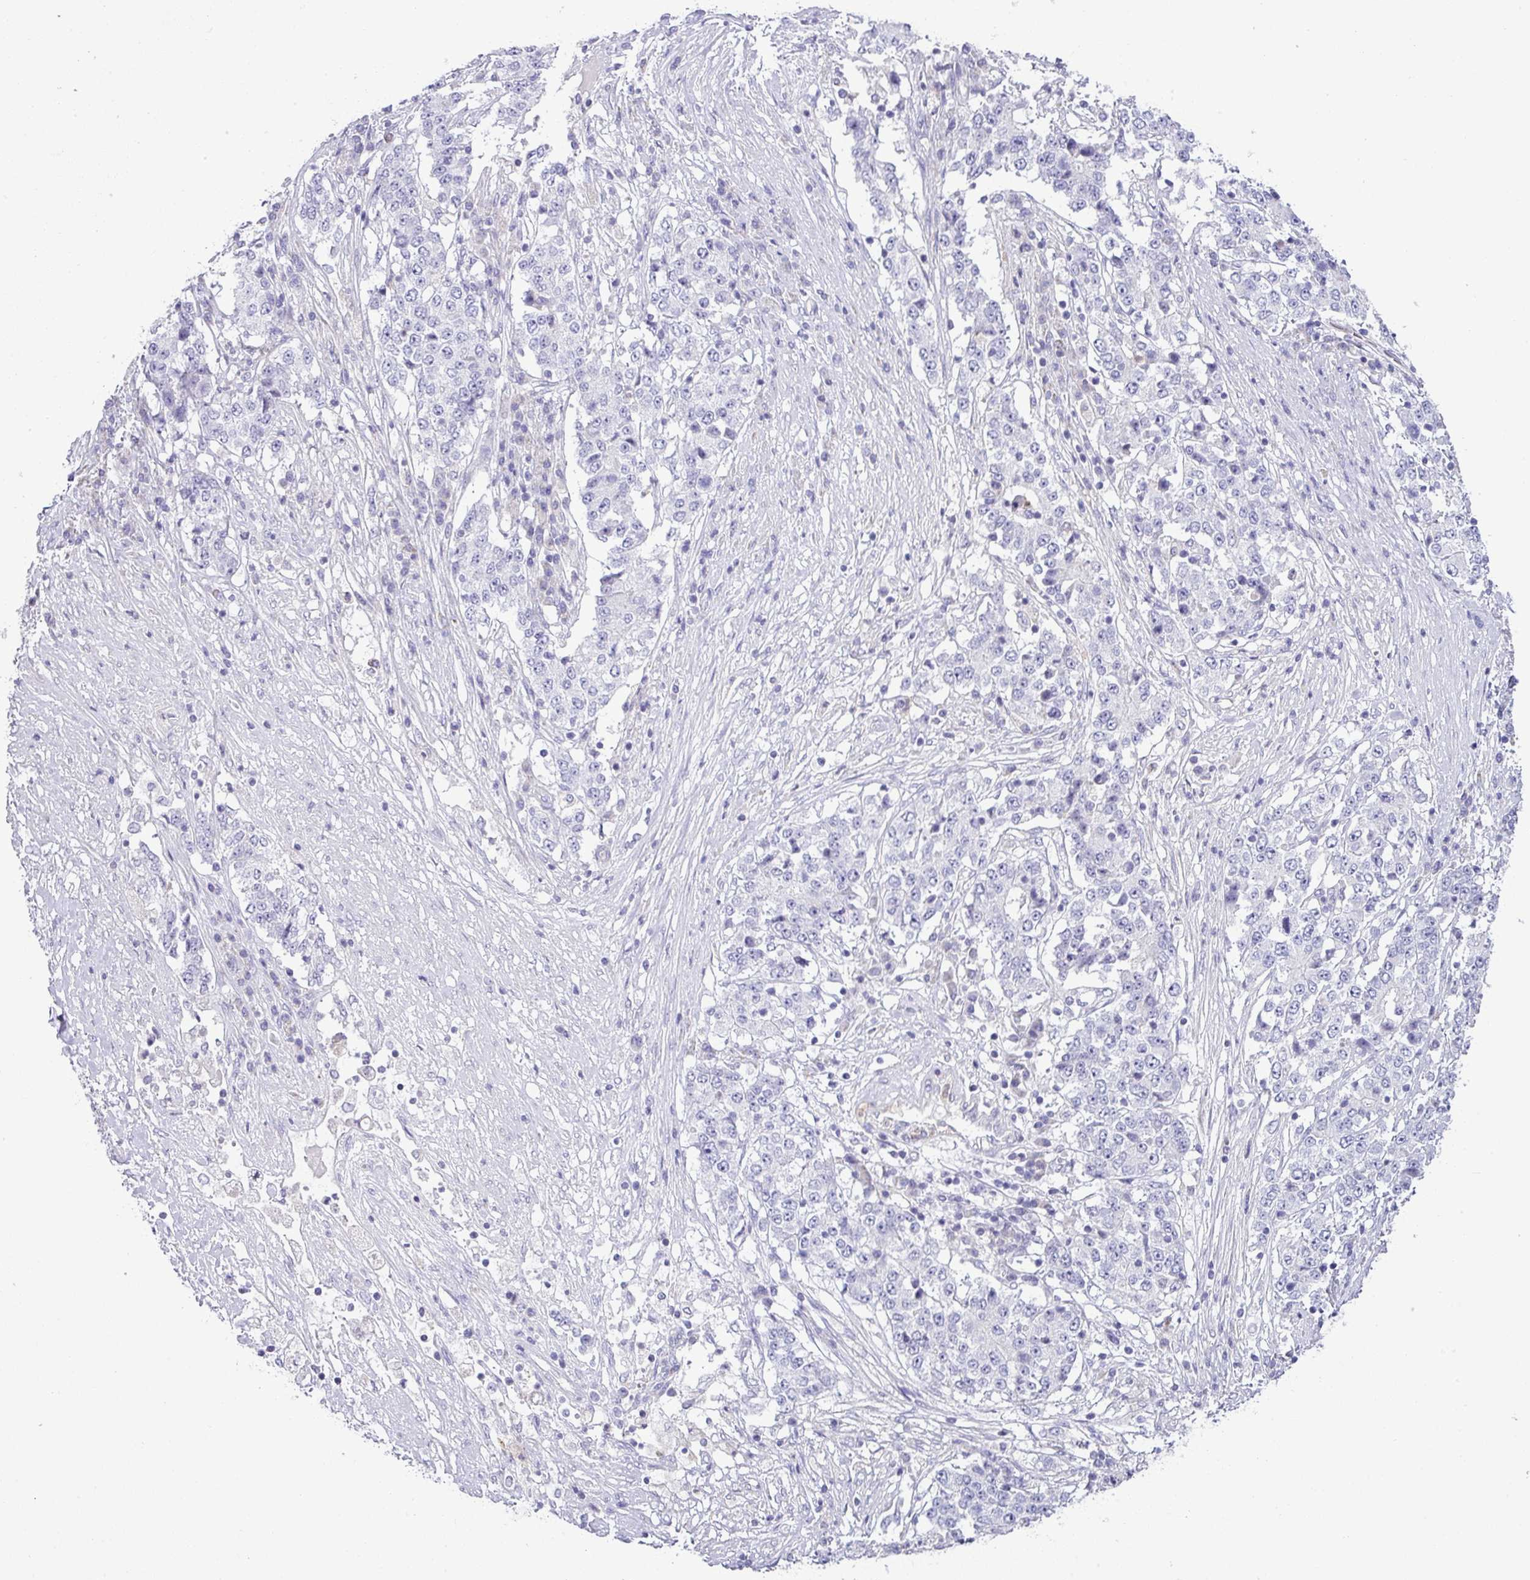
{"staining": {"intensity": "negative", "quantity": "none", "location": "none"}, "tissue": "stomach cancer", "cell_type": "Tumor cells", "image_type": "cancer", "snomed": [{"axis": "morphology", "description": "Adenocarcinoma, NOS"}, {"axis": "topography", "description": "Stomach"}], "caption": "Tumor cells are negative for brown protein staining in stomach adenocarcinoma.", "gene": "HBEGF", "patient": {"sex": "male", "age": 59}}